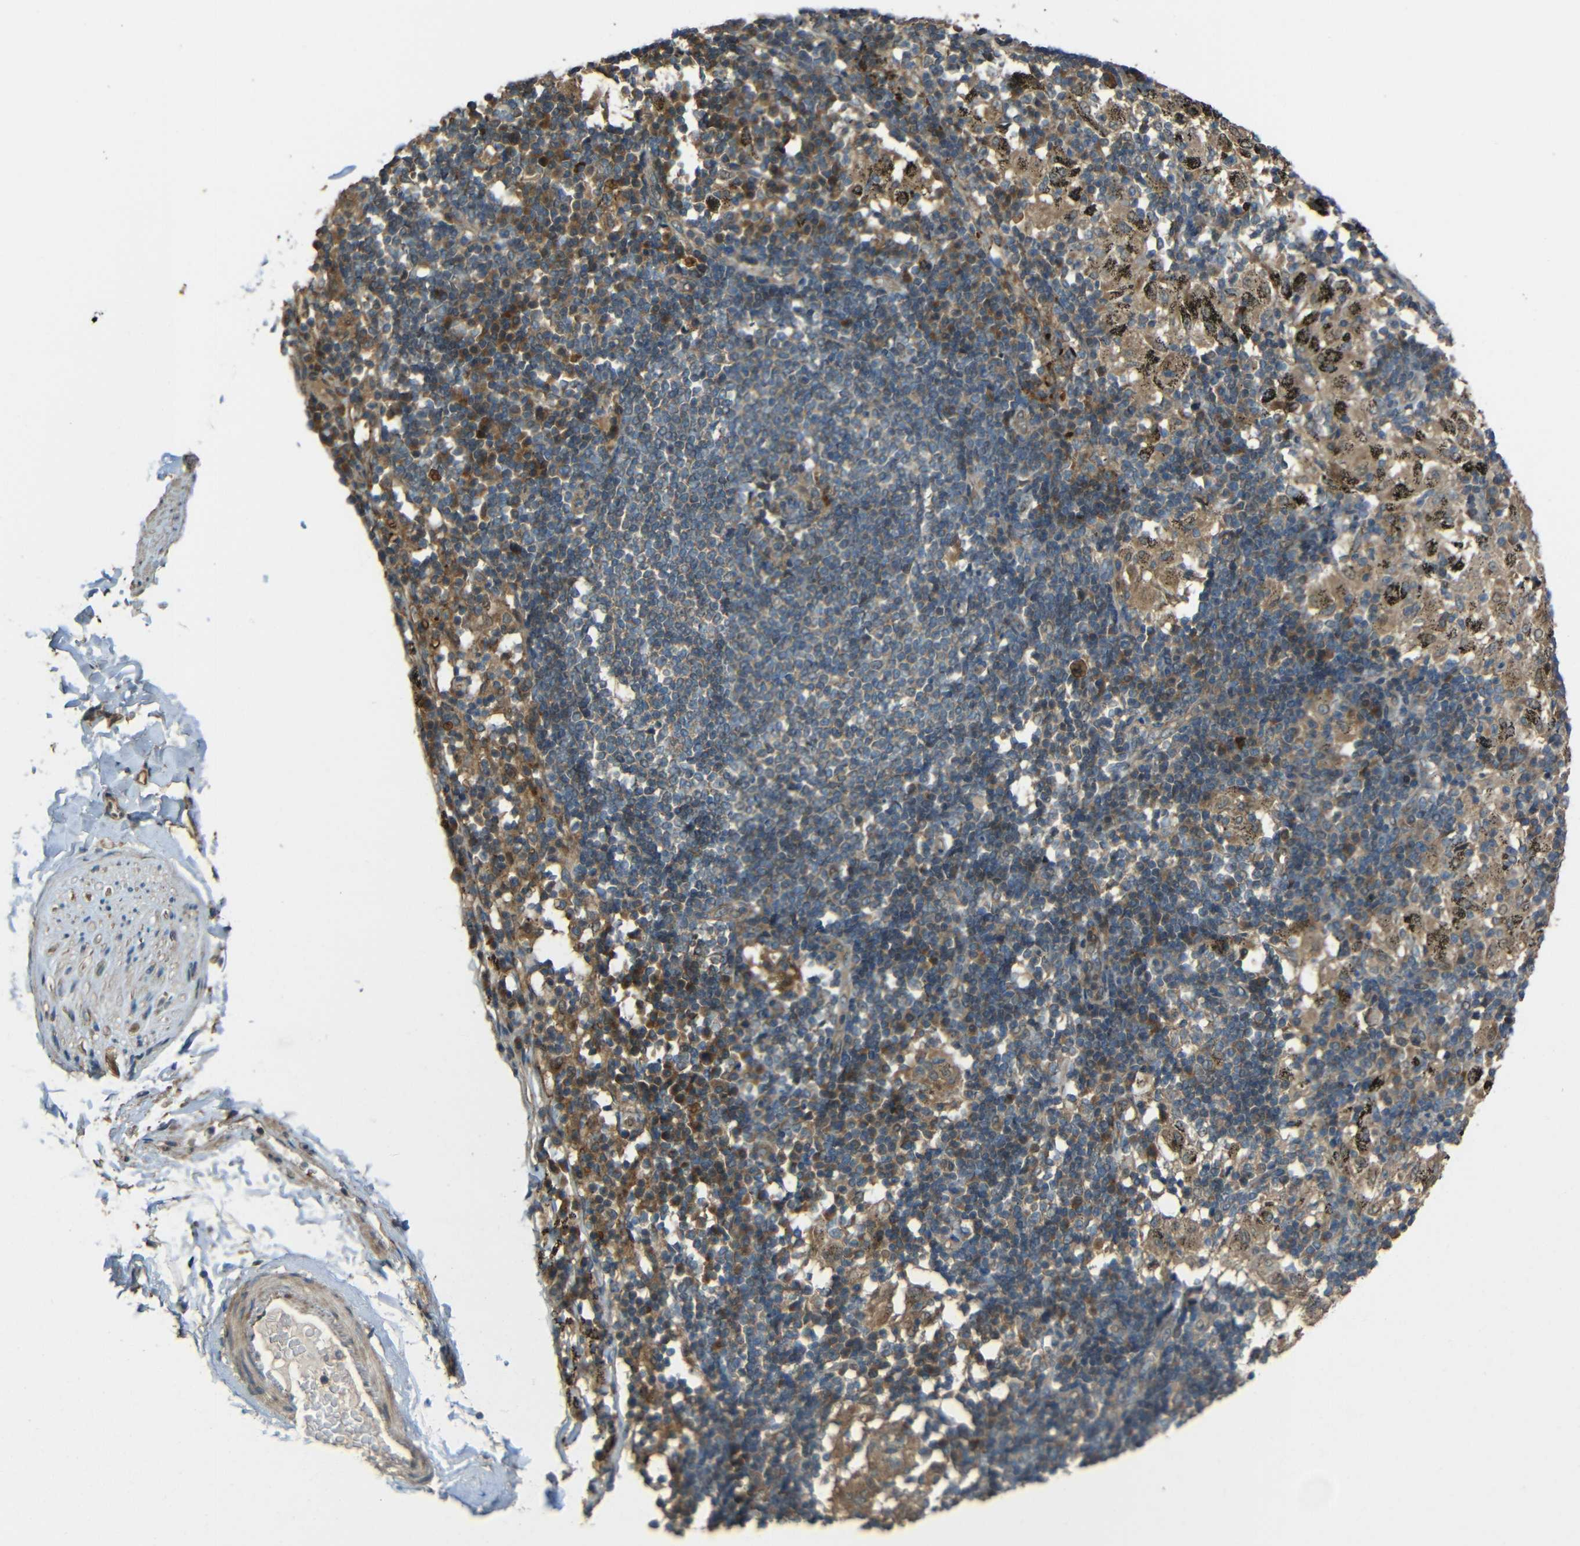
{"staining": {"intensity": "moderate", "quantity": ">75%", "location": "cytoplasmic/membranous"}, "tissue": "adipose tissue", "cell_type": "Adipocytes", "image_type": "normal", "snomed": [{"axis": "morphology", "description": "Normal tissue, NOS"}, {"axis": "topography", "description": "Cartilage tissue"}, {"axis": "topography", "description": "Bronchus"}], "caption": "Adipocytes show moderate cytoplasmic/membranous positivity in approximately >75% of cells in unremarkable adipose tissue.", "gene": "ACACA", "patient": {"sex": "female", "age": 73}}